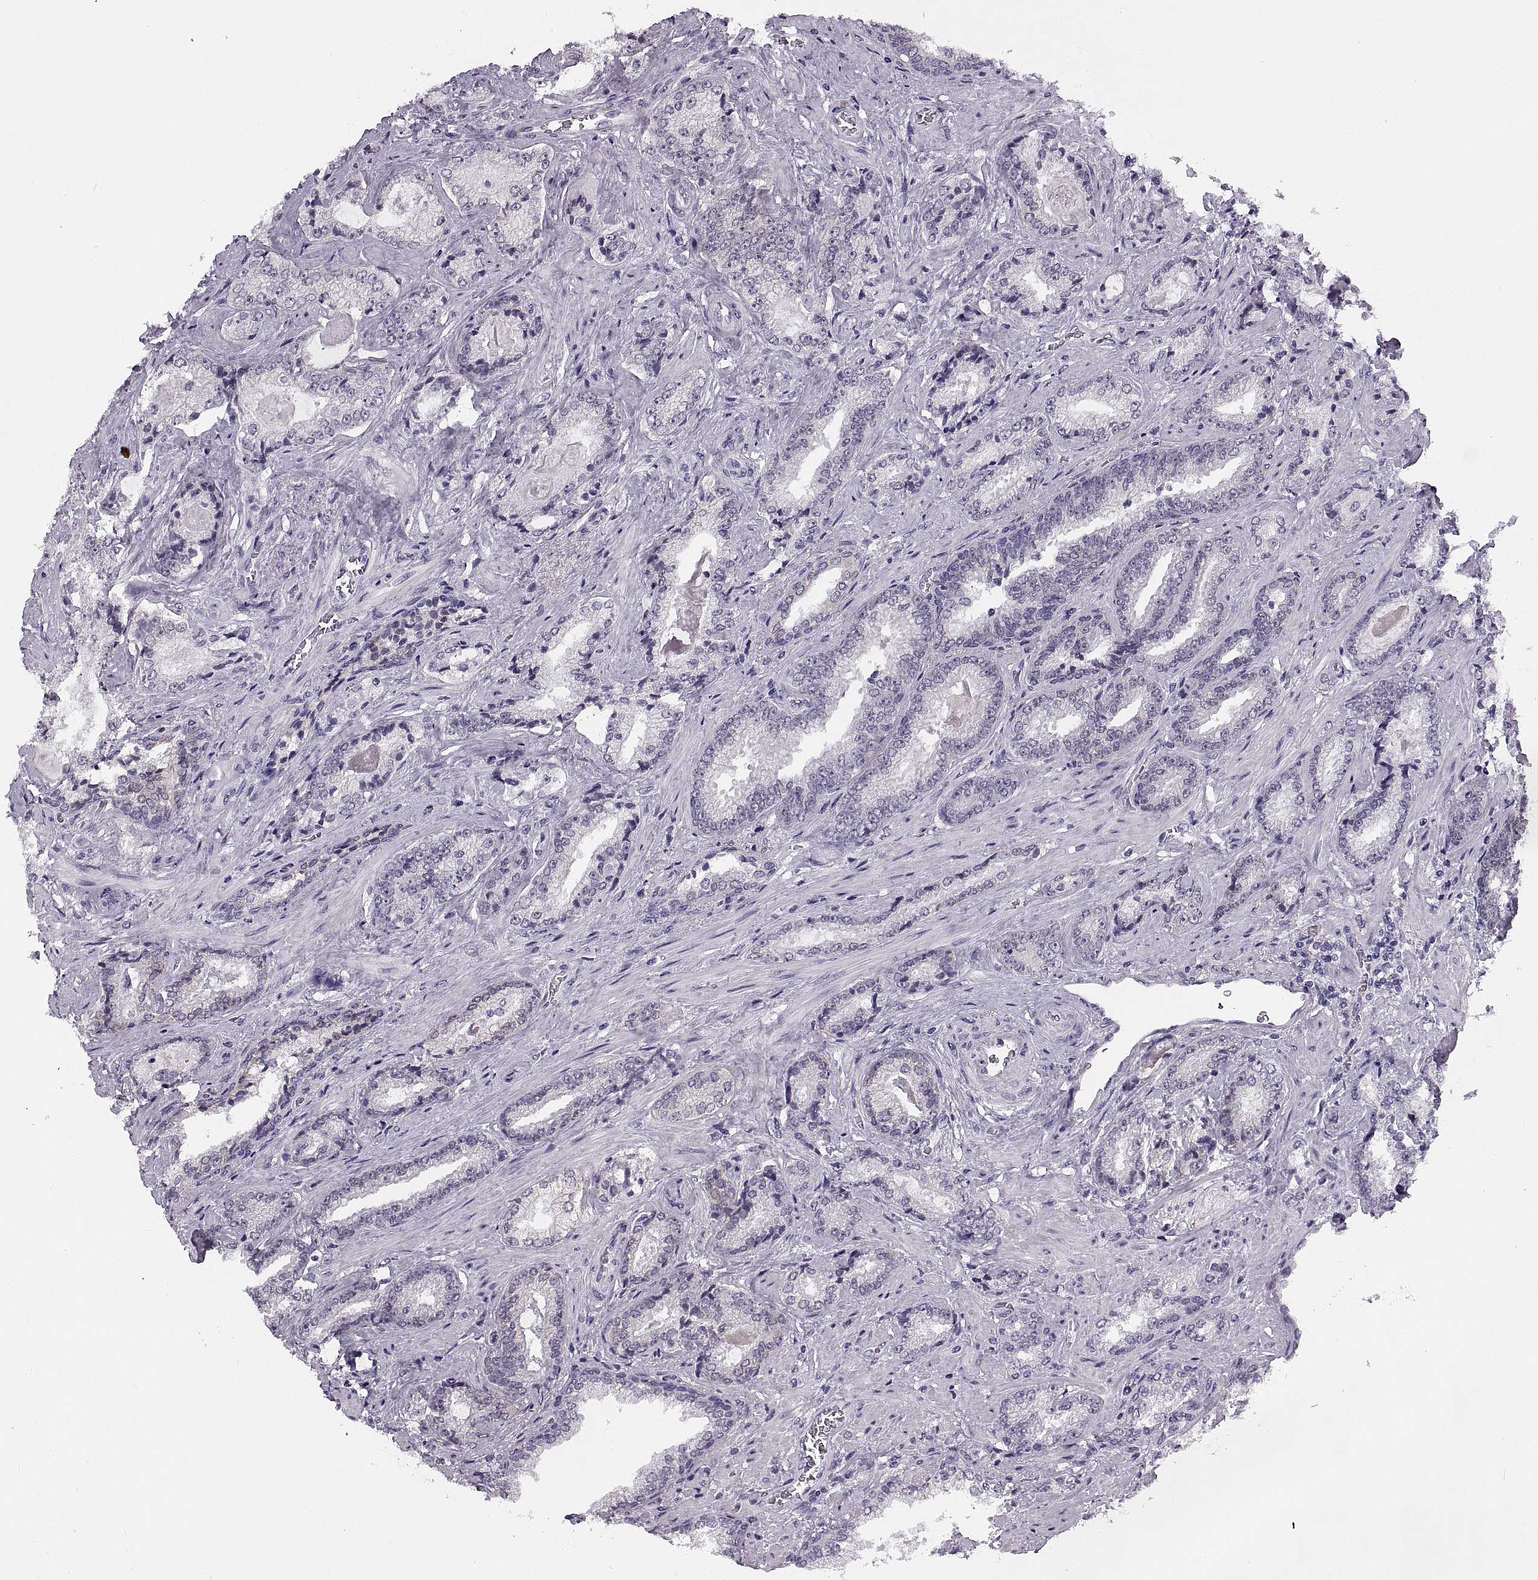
{"staining": {"intensity": "negative", "quantity": "none", "location": "none"}, "tissue": "prostate cancer", "cell_type": "Tumor cells", "image_type": "cancer", "snomed": [{"axis": "morphology", "description": "Adenocarcinoma, Low grade"}, {"axis": "topography", "description": "Prostate"}], "caption": "IHC of human prostate cancer (adenocarcinoma (low-grade)) exhibits no staining in tumor cells.", "gene": "TBC1D3G", "patient": {"sex": "male", "age": 61}}